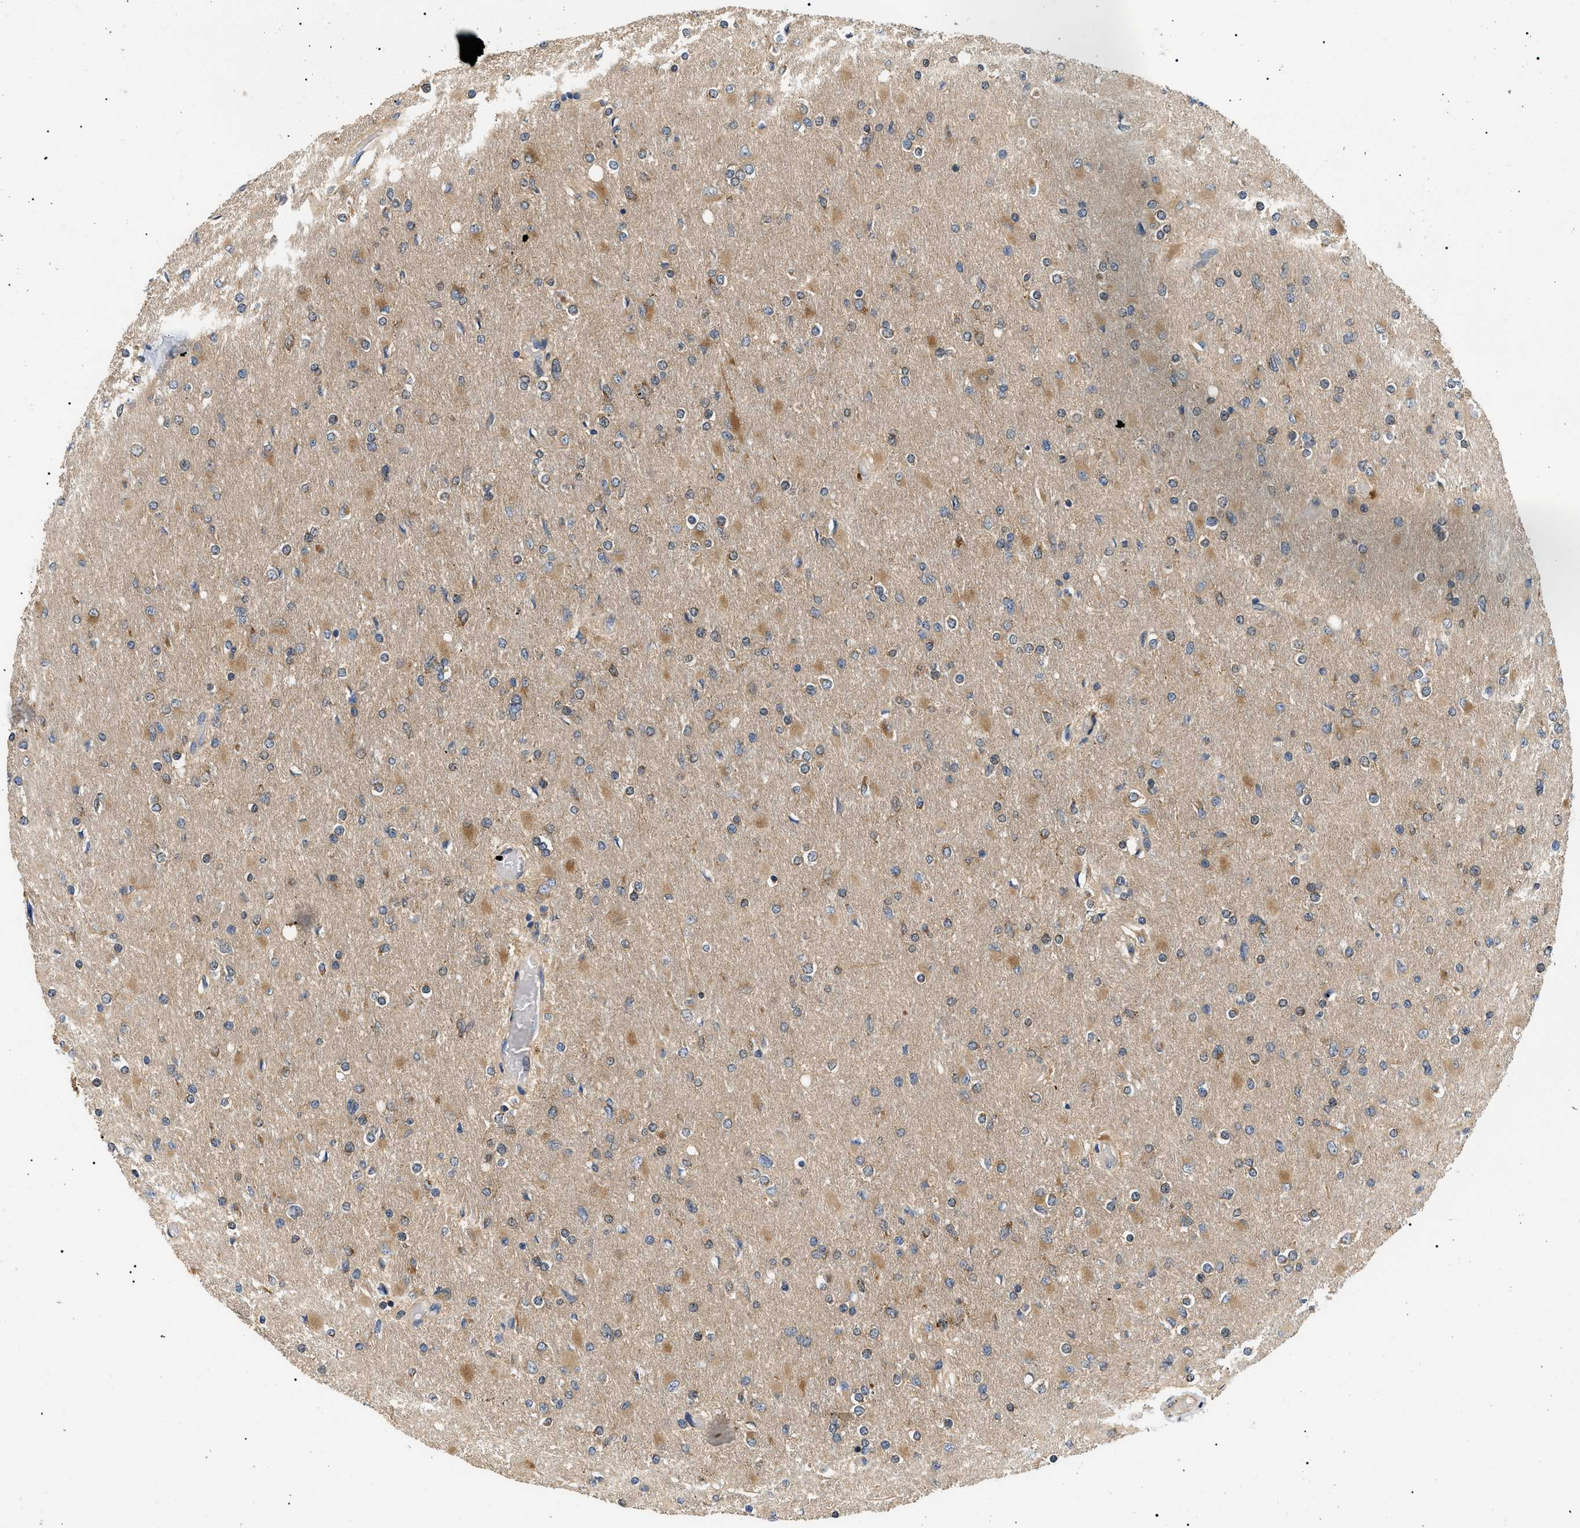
{"staining": {"intensity": "moderate", "quantity": "25%-75%", "location": "cytoplasmic/membranous"}, "tissue": "glioma", "cell_type": "Tumor cells", "image_type": "cancer", "snomed": [{"axis": "morphology", "description": "Glioma, malignant, High grade"}, {"axis": "topography", "description": "Cerebral cortex"}], "caption": "Human glioma stained with a protein marker reveals moderate staining in tumor cells.", "gene": "PPM1B", "patient": {"sex": "female", "age": 36}}